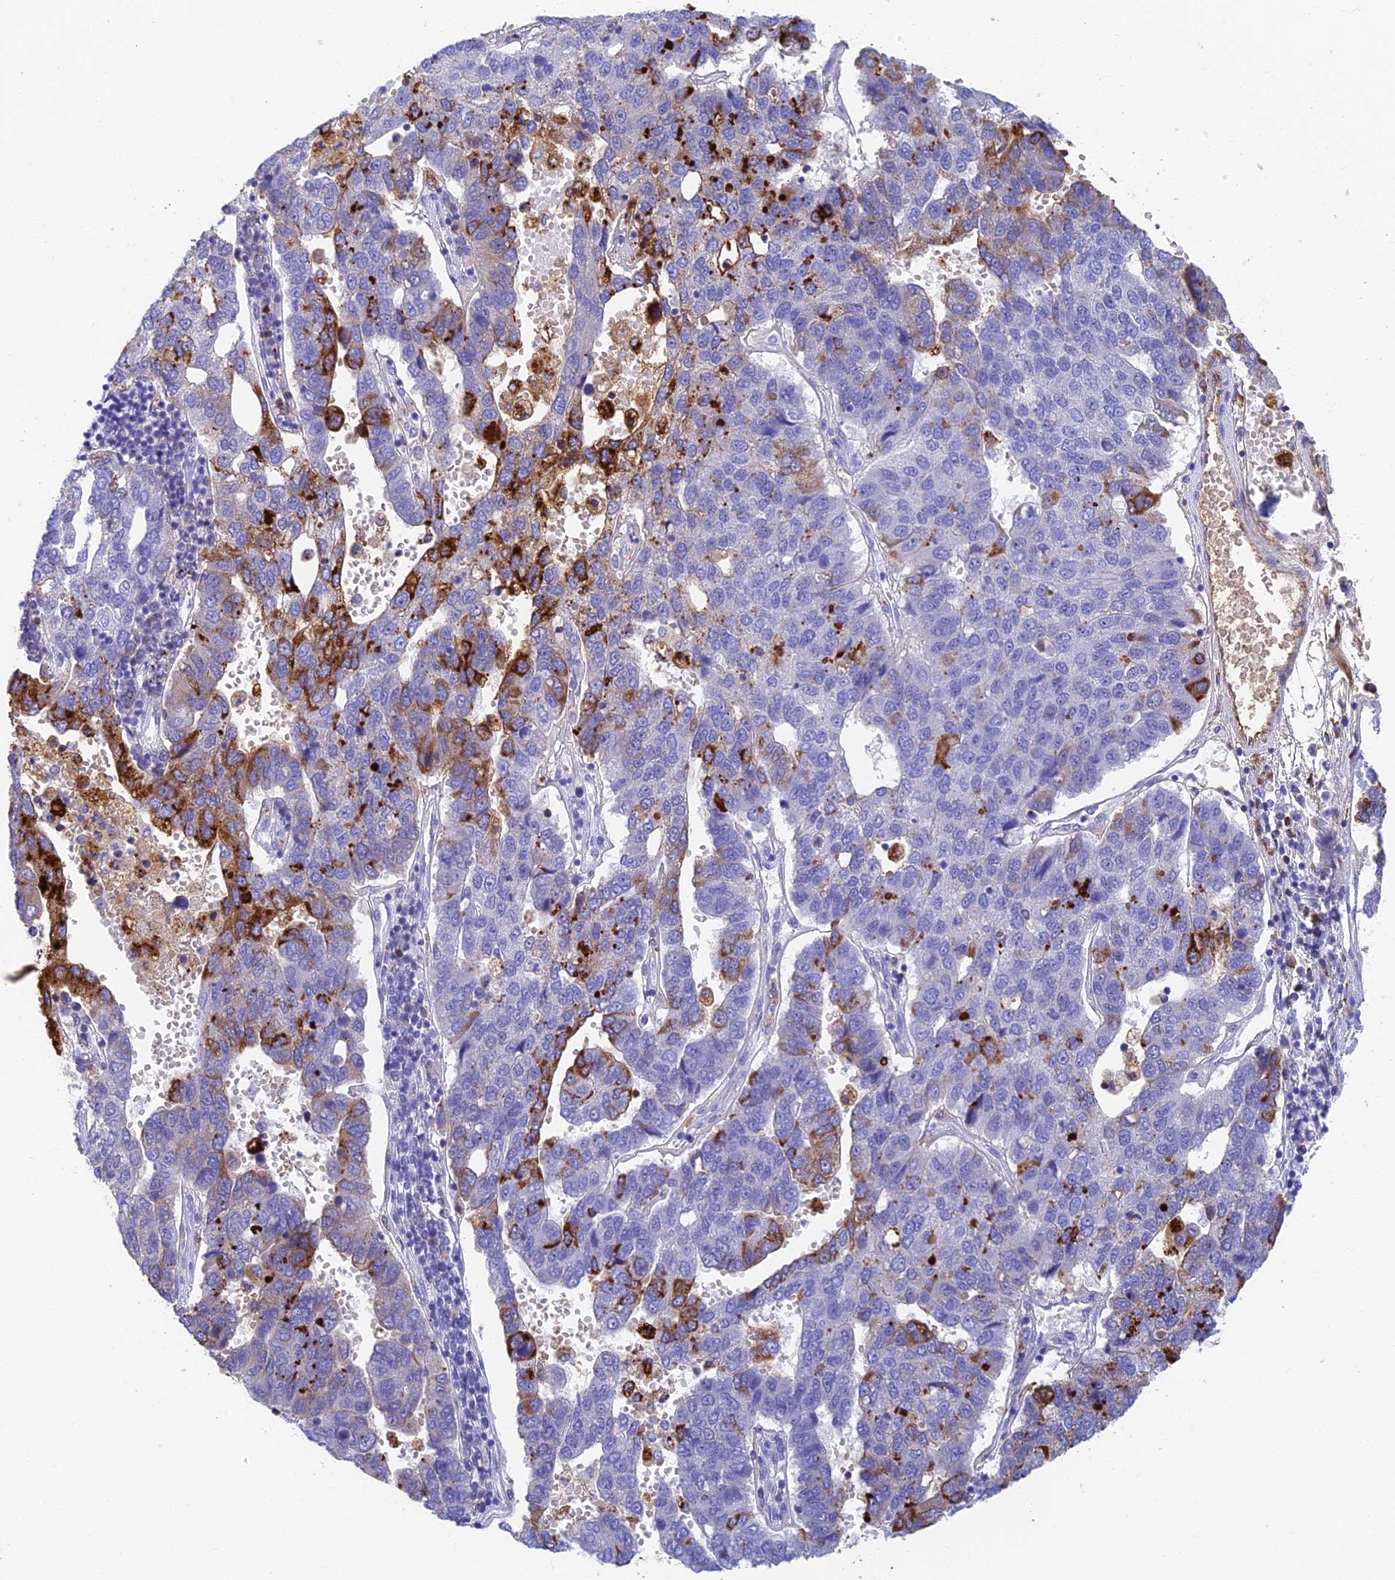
{"staining": {"intensity": "strong", "quantity": "25%-75%", "location": "cytoplasmic/membranous"}, "tissue": "pancreatic cancer", "cell_type": "Tumor cells", "image_type": "cancer", "snomed": [{"axis": "morphology", "description": "Adenocarcinoma, NOS"}, {"axis": "topography", "description": "Pancreas"}], "caption": "An image of human pancreatic cancer stained for a protein demonstrates strong cytoplasmic/membranous brown staining in tumor cells.", "gene": "ADAMTS13", "patient": {"sex": "female", "age": 61}}